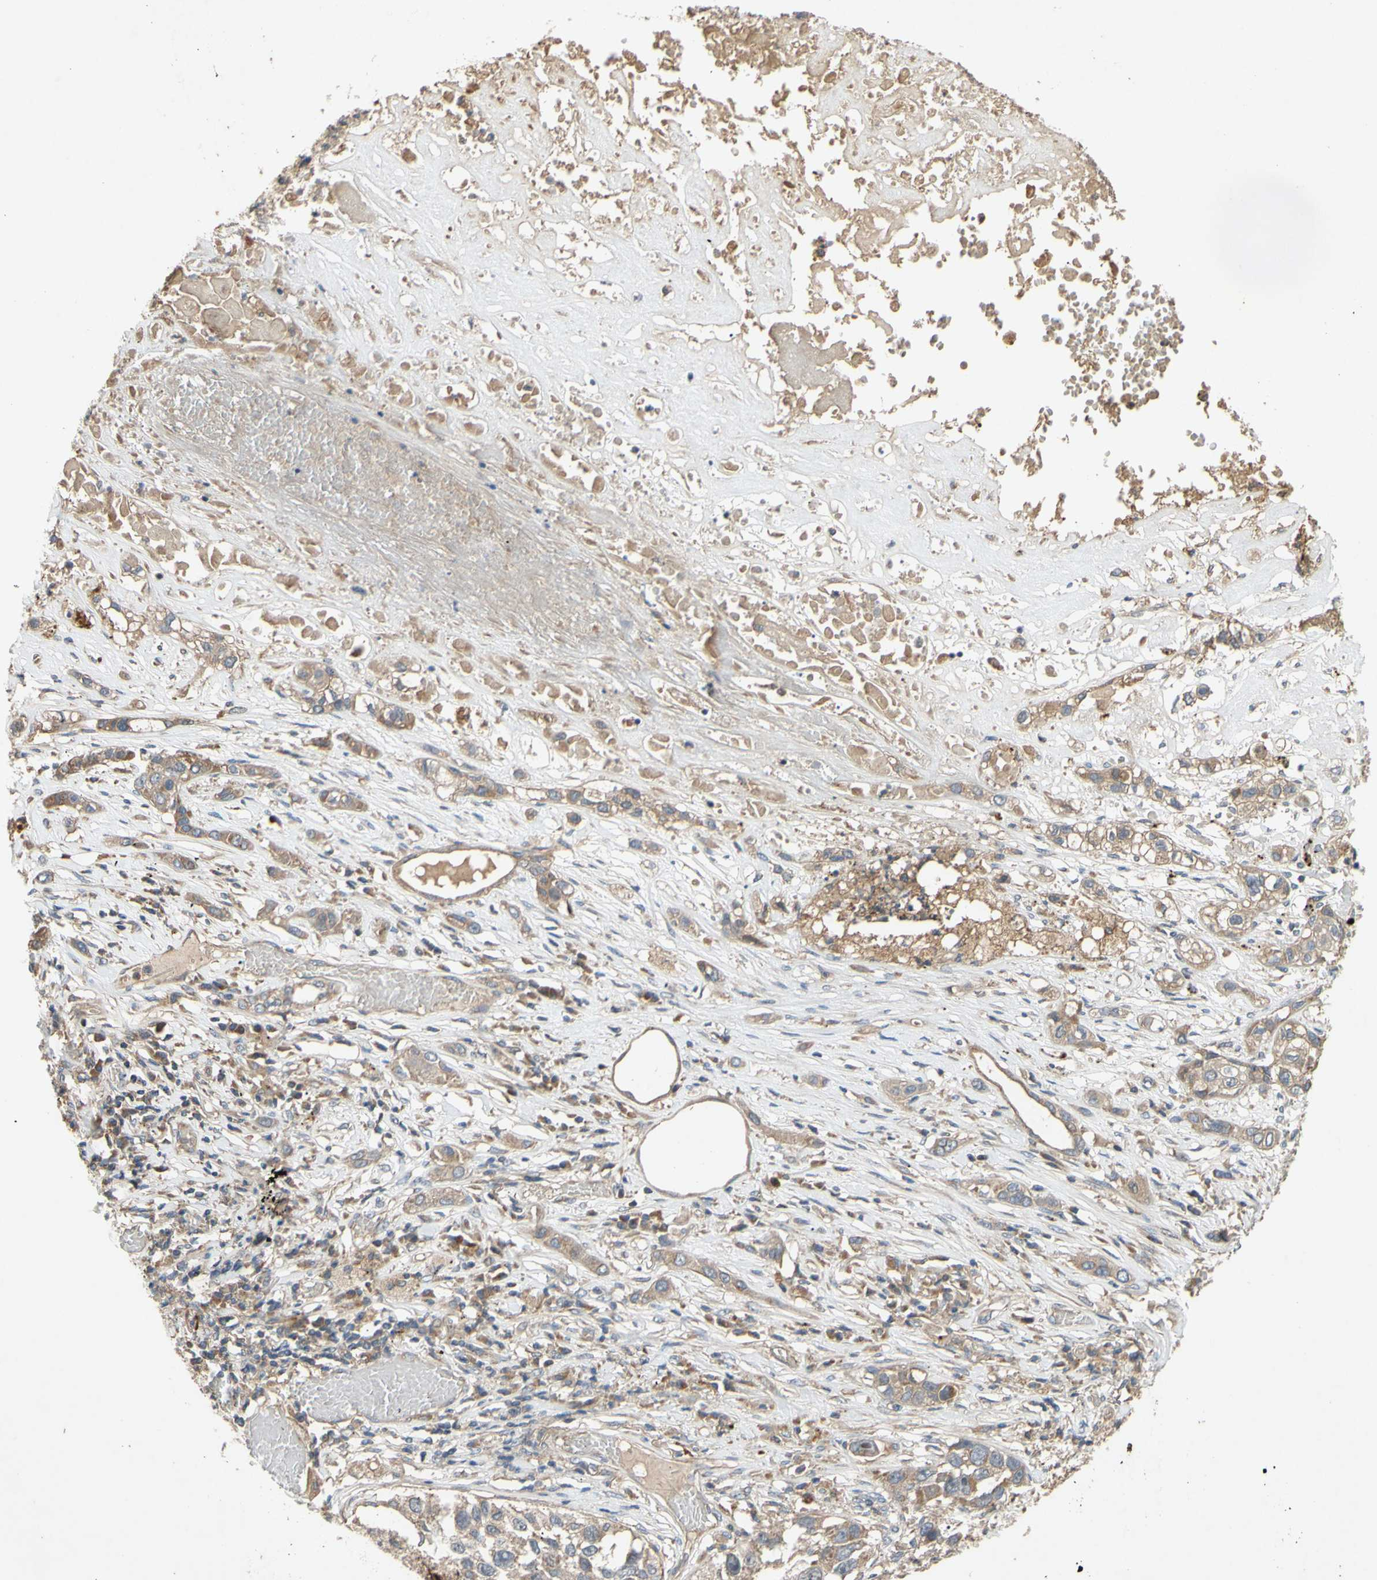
{"staining": {"intensity": "moderate", "quantity": ">75%", "location": "cytoplasmic/membranous"}, "tissue": "lung cancer", "cell_type": "Tumor cells", "image_type": "cancer", "snomed": [{"axis": "morphology", "description": "Squamous cell carcinoma, NOS"}, {"axis": "topography", "description": "Lung"}], "caption": "IHC histopathology image of lung cancer (squamous cell carcinoma) stained for a protein (brown), which exhibits medium levels of moderate cytoplasmic/membranous expression in about >75% of tumor cells.", "gene": "PARD6A", "patient": {"sex": "male", "age": 71}}